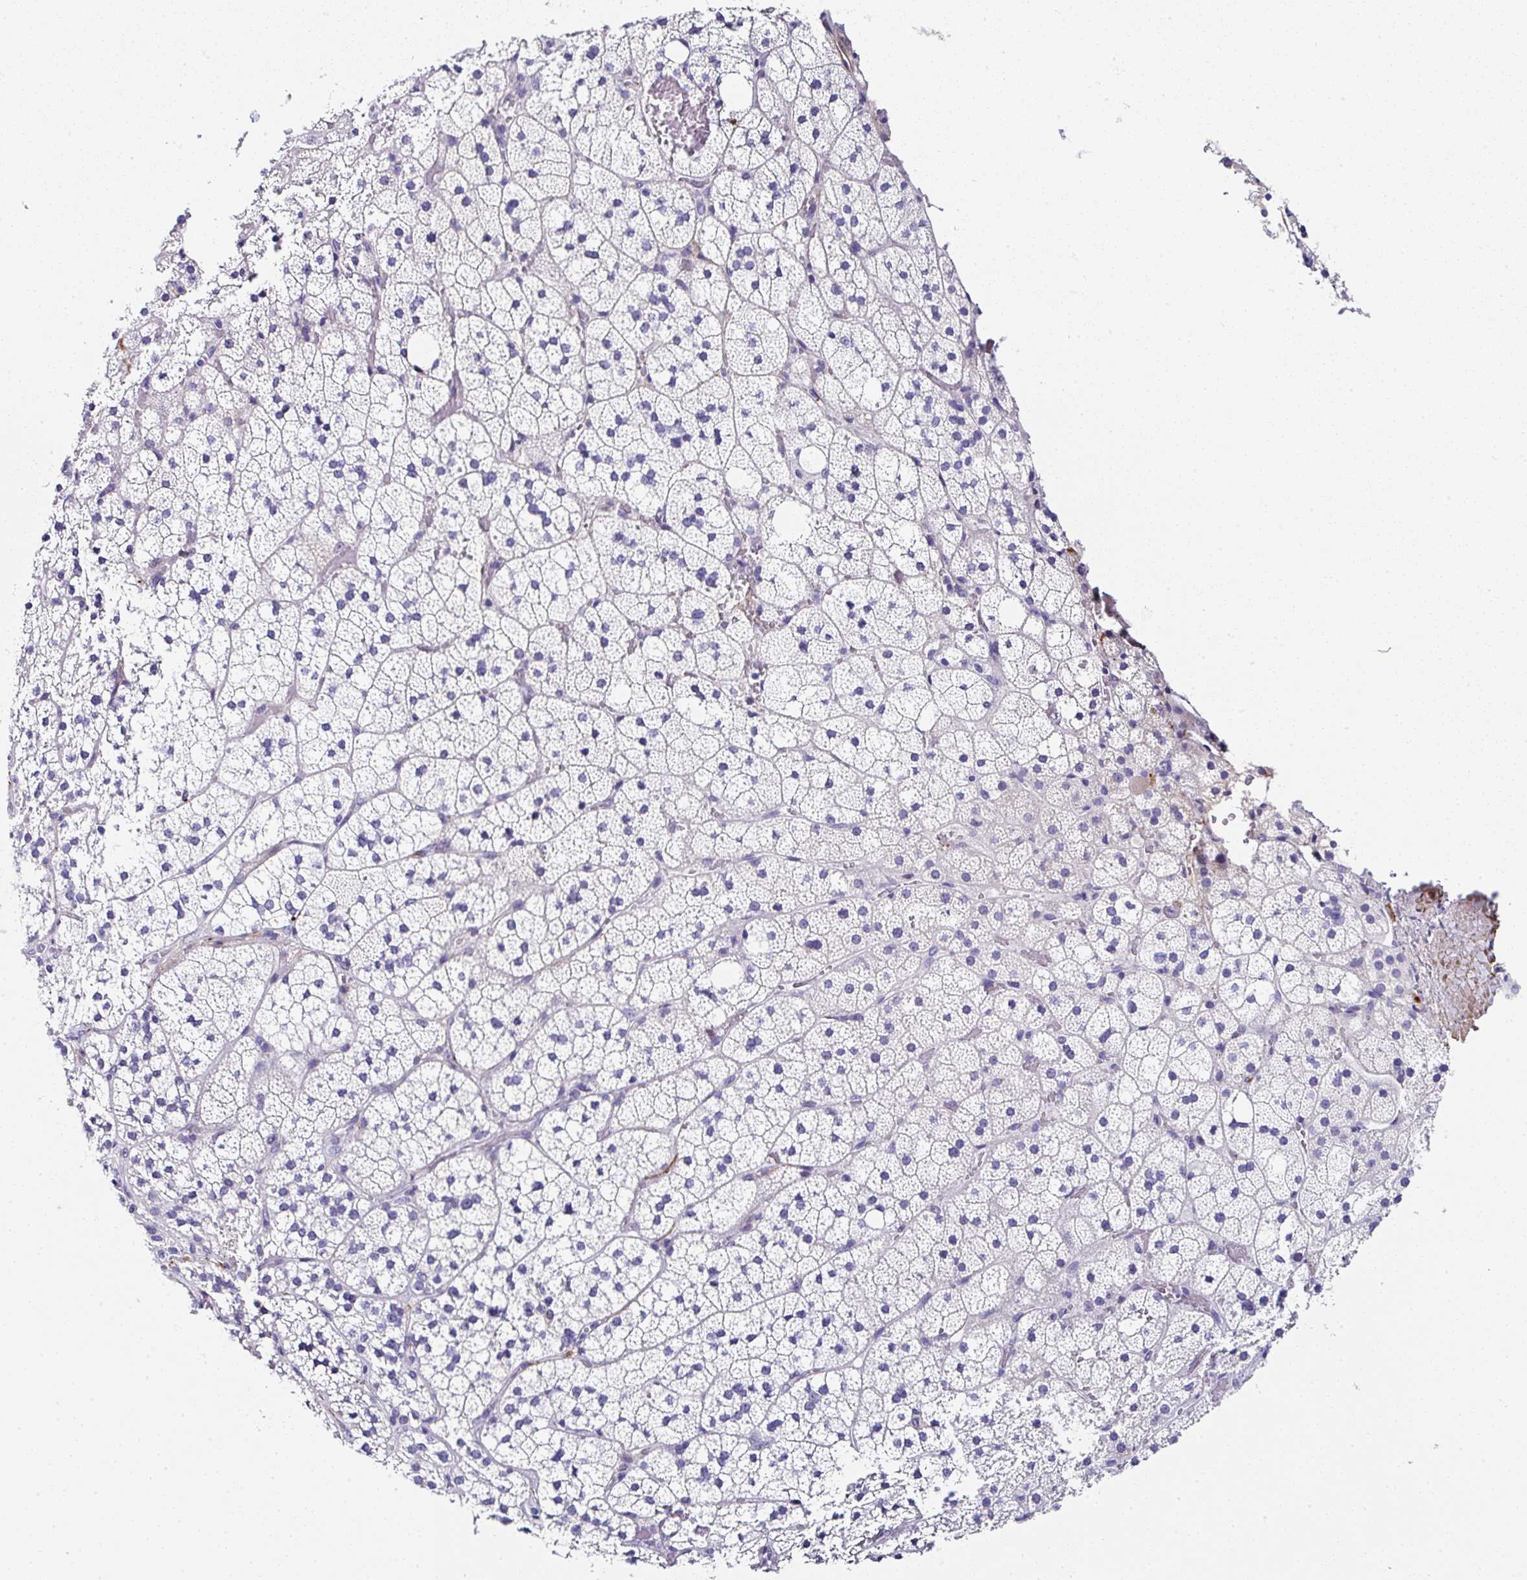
{"staining": {"intensity": "strong", "quantity": "<25%", "location": "cytoplasmic/membranous"}, "tissue": "adrenal gland", "cell_type": "Glandular cells", "image_type": "normal", "snomed": [{"axis": "morphology", "description": "Normal tissue, NOS"}, {"axis": "topography", "description": "Adrenal gland"}], "caption": "Protein analysis of normal adrenal gland exhibits strong cytoplasmic/membranous staining in approximately <25% of glandular cells. (DAB IHC with brightfield microscopy, high magnification).", "gene": "PPFIA4", "patient": {"sex": "male", "age": 53}}